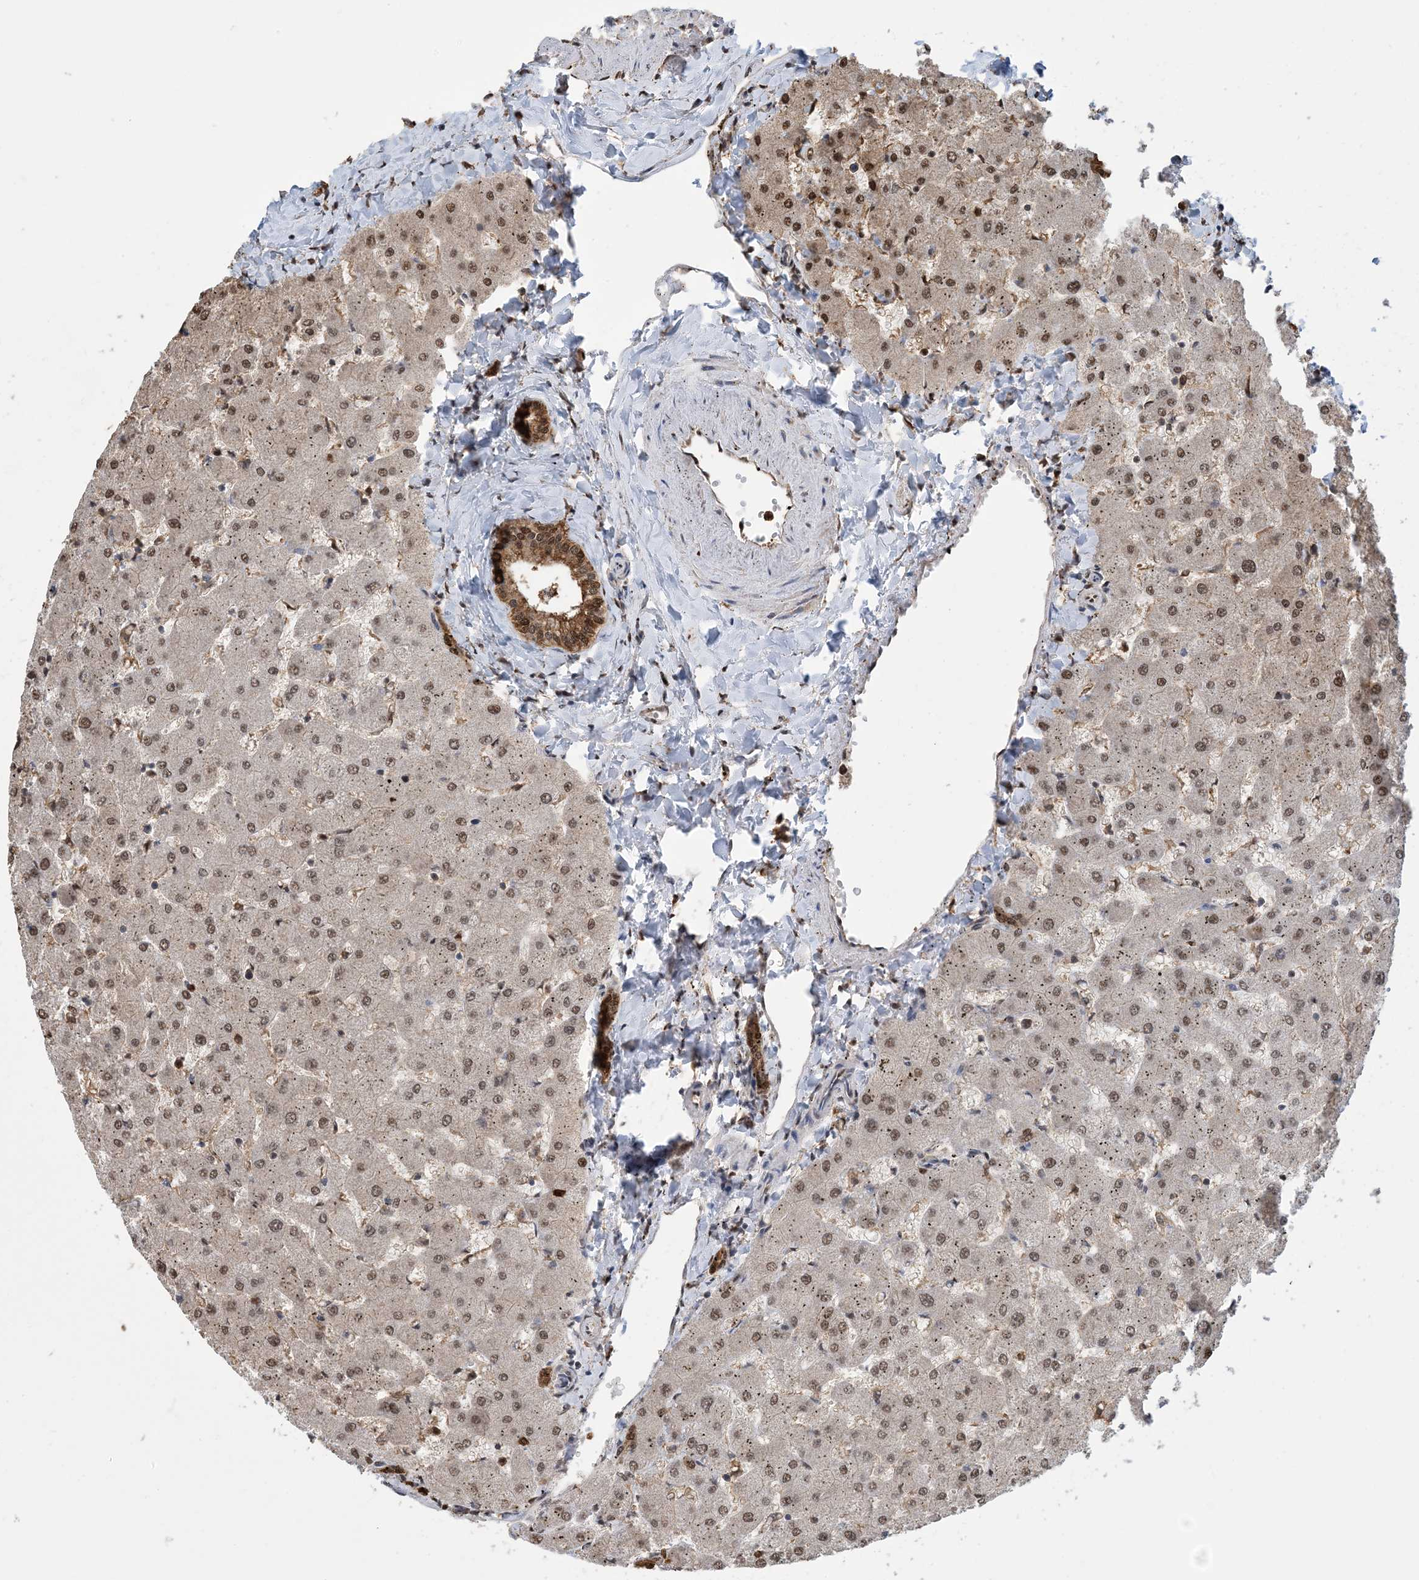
{"staining": {"intensity": "moderate", "quantity": ">75%", "location": "cytoplasmic/membranous,nuclear"}, "tissue": "liver", "cell_type": "Cholangiocytes", "image_type": "normal", "snomed": [{"axis": "morphology", "description": "Normal tissue, NOS"}, {"axis": "topography", "description": "Liver"}], "caption": "Protein staining of benign liver demonstrates moderate cytoplasmic/membranous,nuclear expression in about >75% of cholangiocytes. (DAB (3,3'-diaminobenzidine) = brown stain, brightfield microscopy at high magnification).", "gene": "HSPA1A", "patient": {"sex": "female", "age": 63}}